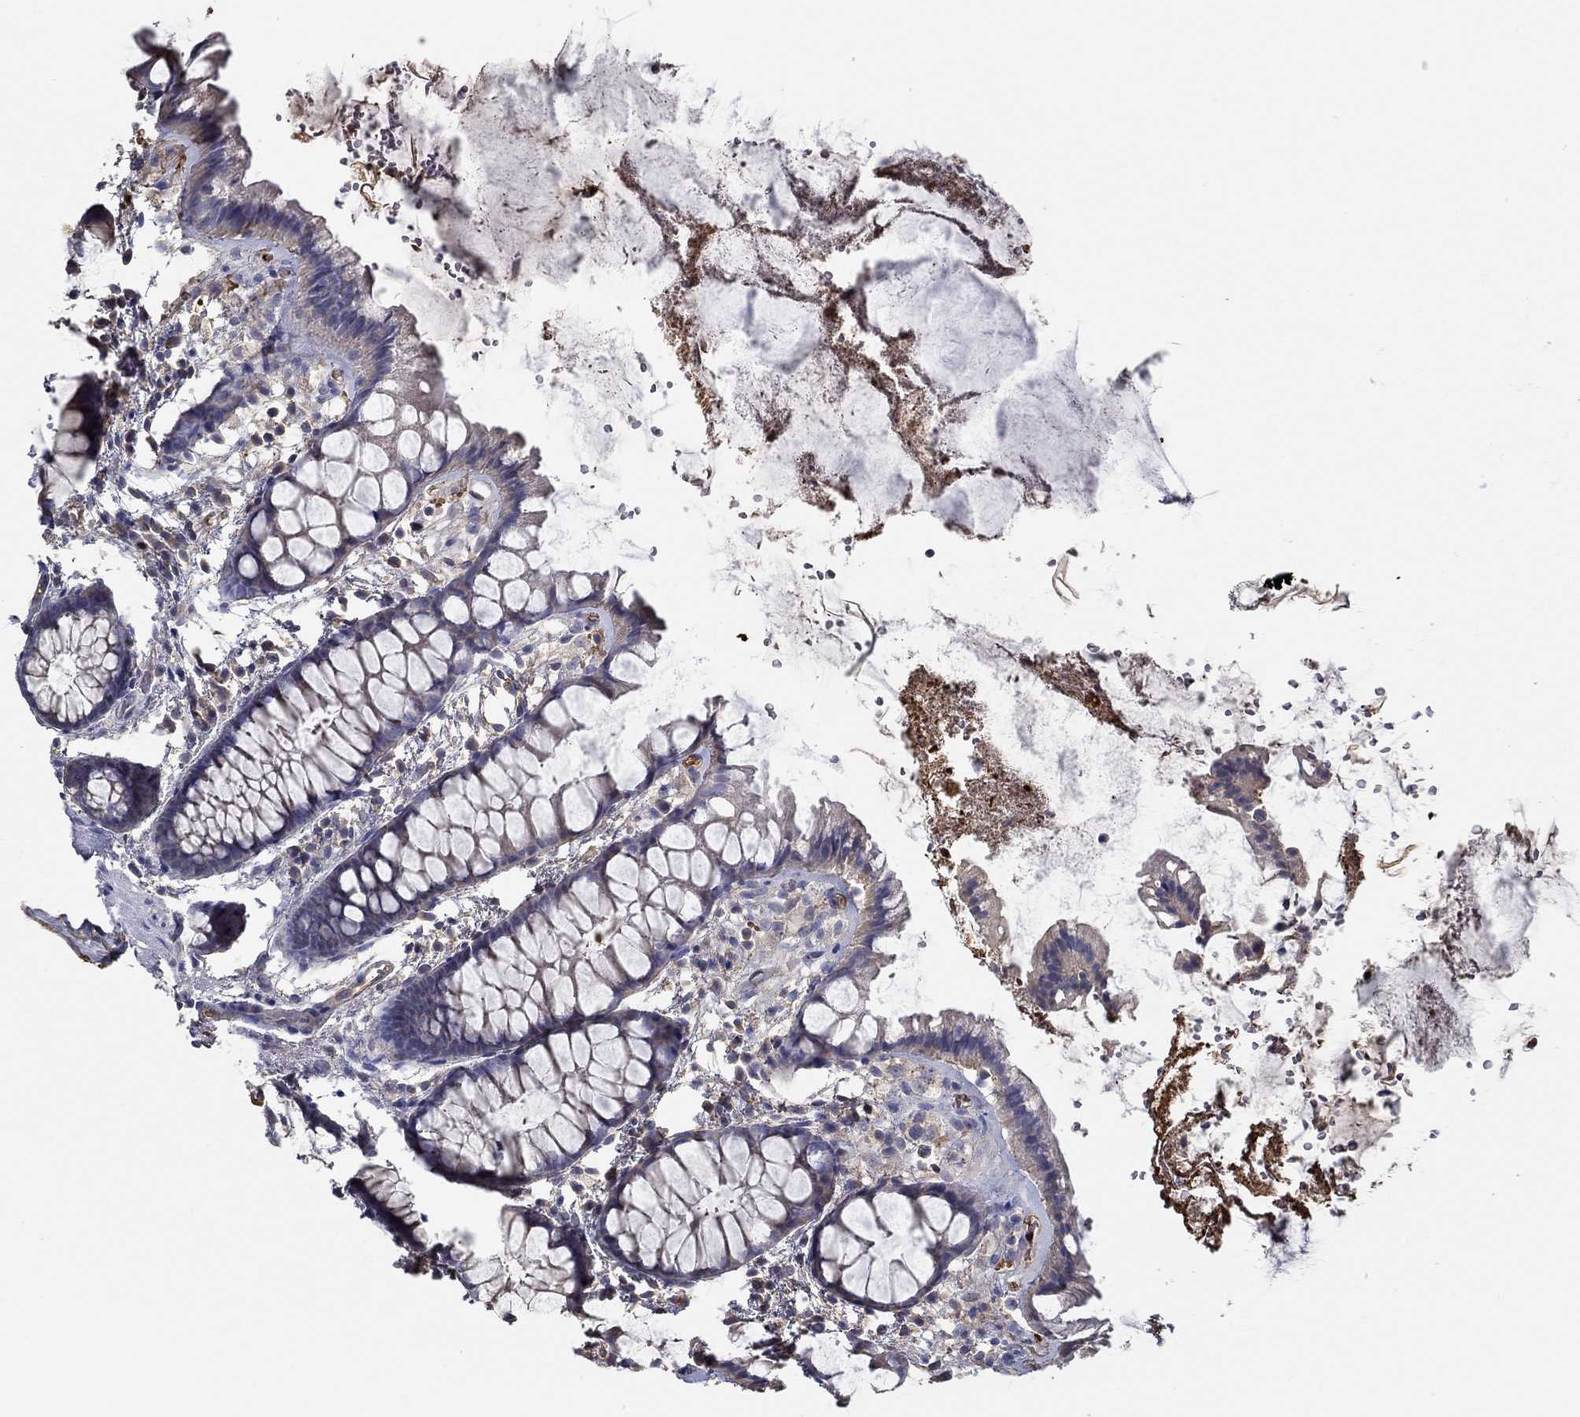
{"staining": {"intensity": "negative", "quantity": "none", "location": "none"}, "tissue": "rectum", "cell_type": "Glandular cells", "image_type": "normal", "snomed": [{"axis": "morphology", "description": "Normal tissue, NOS"}, {"axis": "topography", "description": "Rectum"}], "caption": "An IHC micrograph of benign rectum is shown. There is no staining in glandular cells of rectum.", "gene": "IL10", "patient": {"sex": "female", "age": 62}}